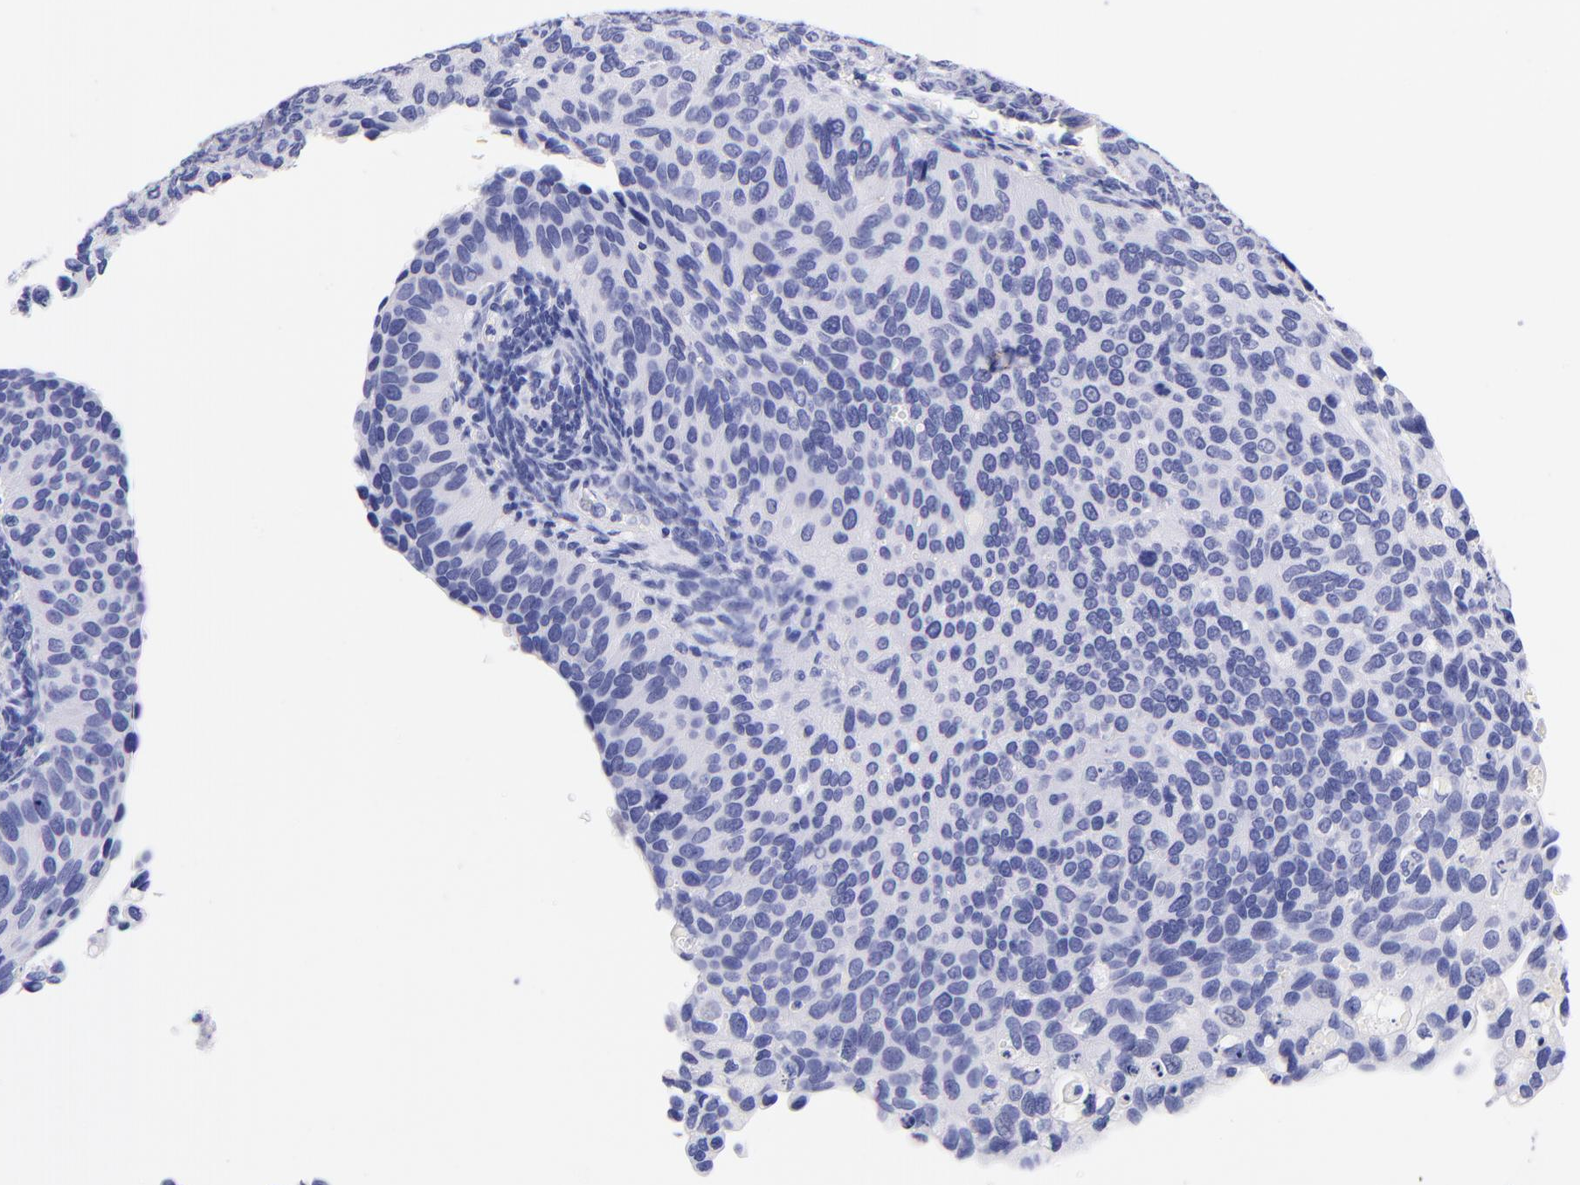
{"staining": {"intensity": "negative", "quantity": "none", "location": "none"}, "tissue": "cervical cancer", "cell_type": "Tumor cells", "image_type": "cancer", "snomed": [{"axis": "morphology", "description": "Adenocarcinoma, NOS"}, {"axis": "topography", "description": "Cervix"}], "caption": "Immunohistochemical staining of cervical cancer (adenocarcinoma) reveals no significant positivity in tumor cells.", "gene": "RAB3B", "patient": {"sex": "female", "age": 29}}